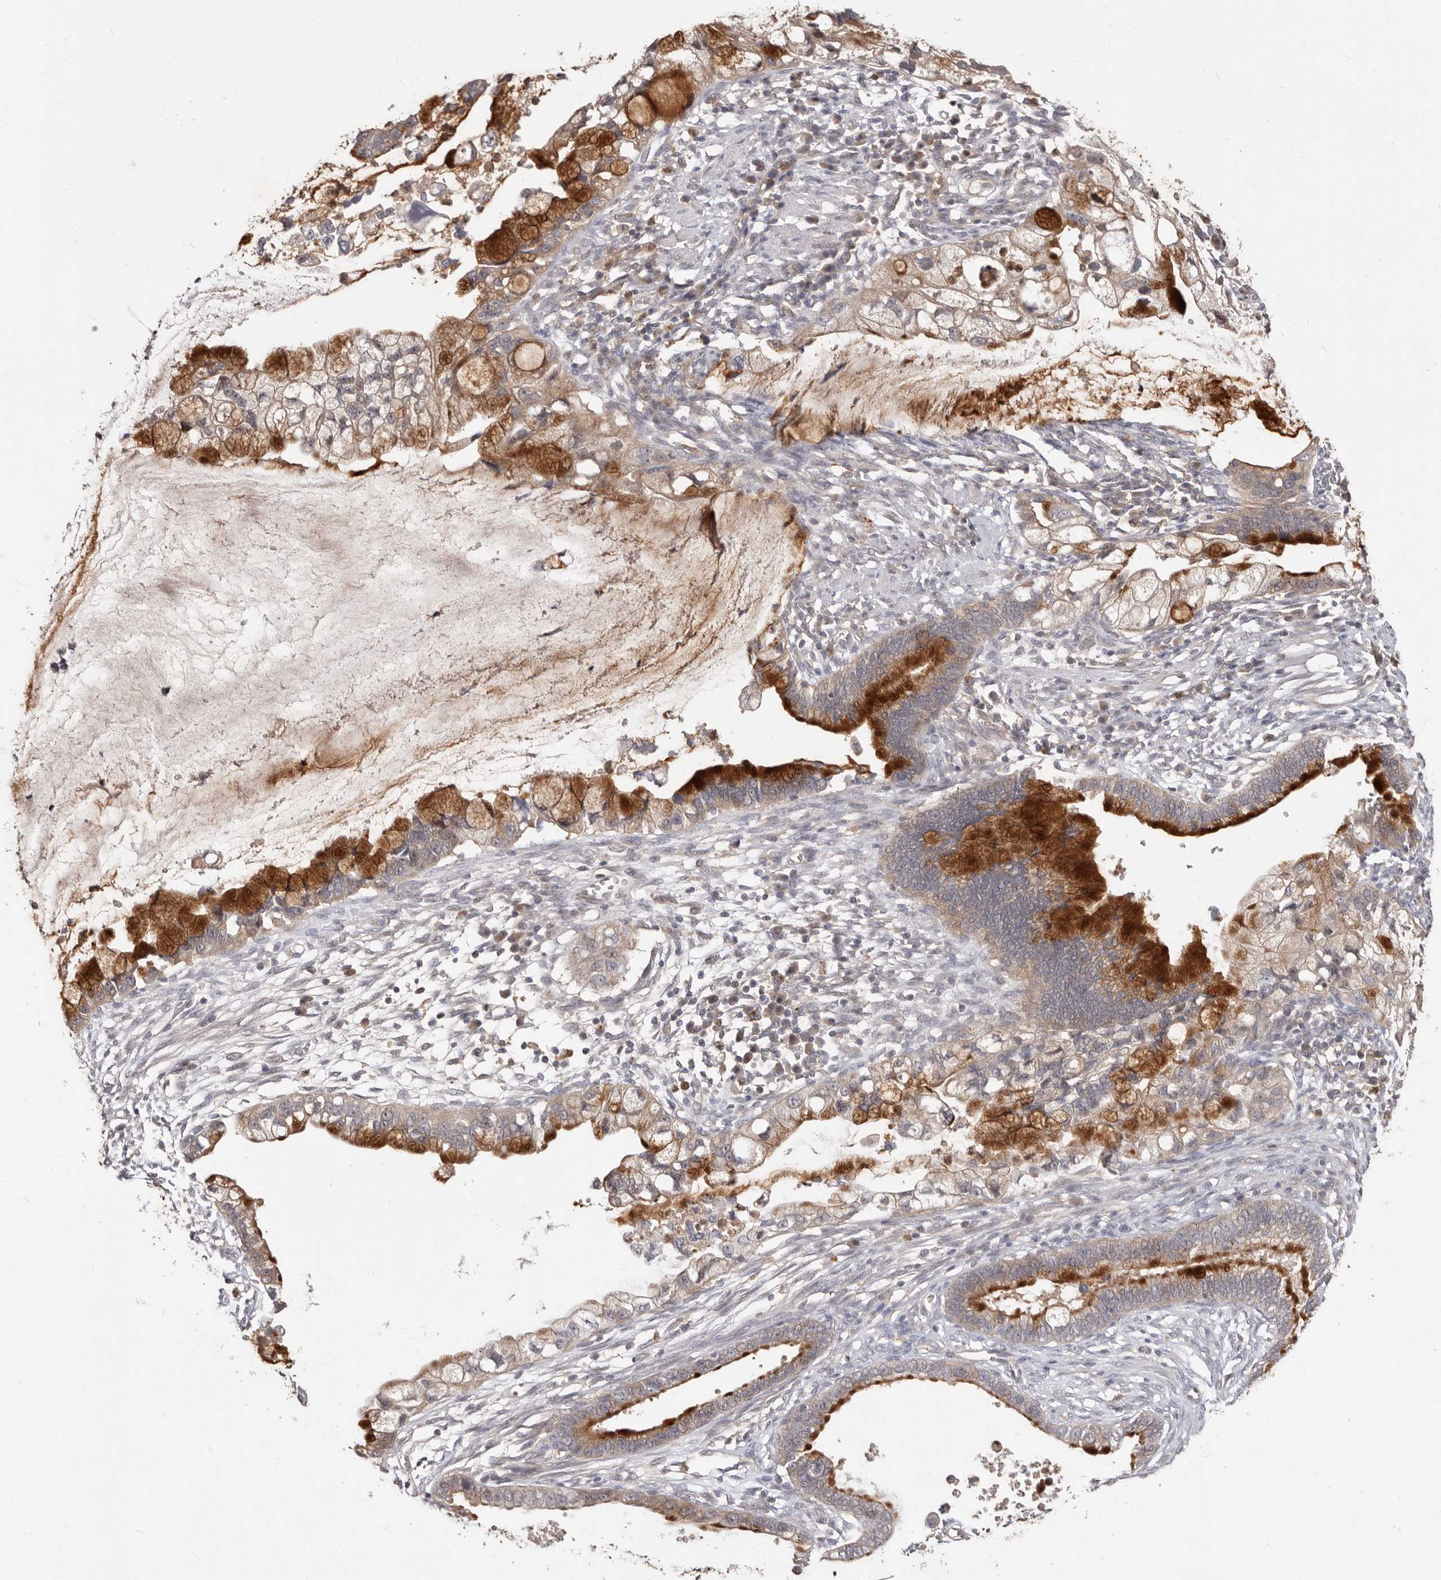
{"staining": {"intensity": "moderate", "quantity": "25%-75%", "location": "cytoplasmic/membranous"}, "tissue": "cervical cancer", "cell_type": "Tumor cells", "image_type": "cancer", "snomed": [{"axis": "morphology", "description": "Adenocarcinoma, NOS"}, {"axis": "topography", "description": "Cervix"}], "caption": "A brown stain shows moderate cytoplasmic/membranous staining of a protein in adenocarcinoma (cervical) tumor cells.", "gene": "TC2N", "patient": {"sex": "female", "age": 44}}